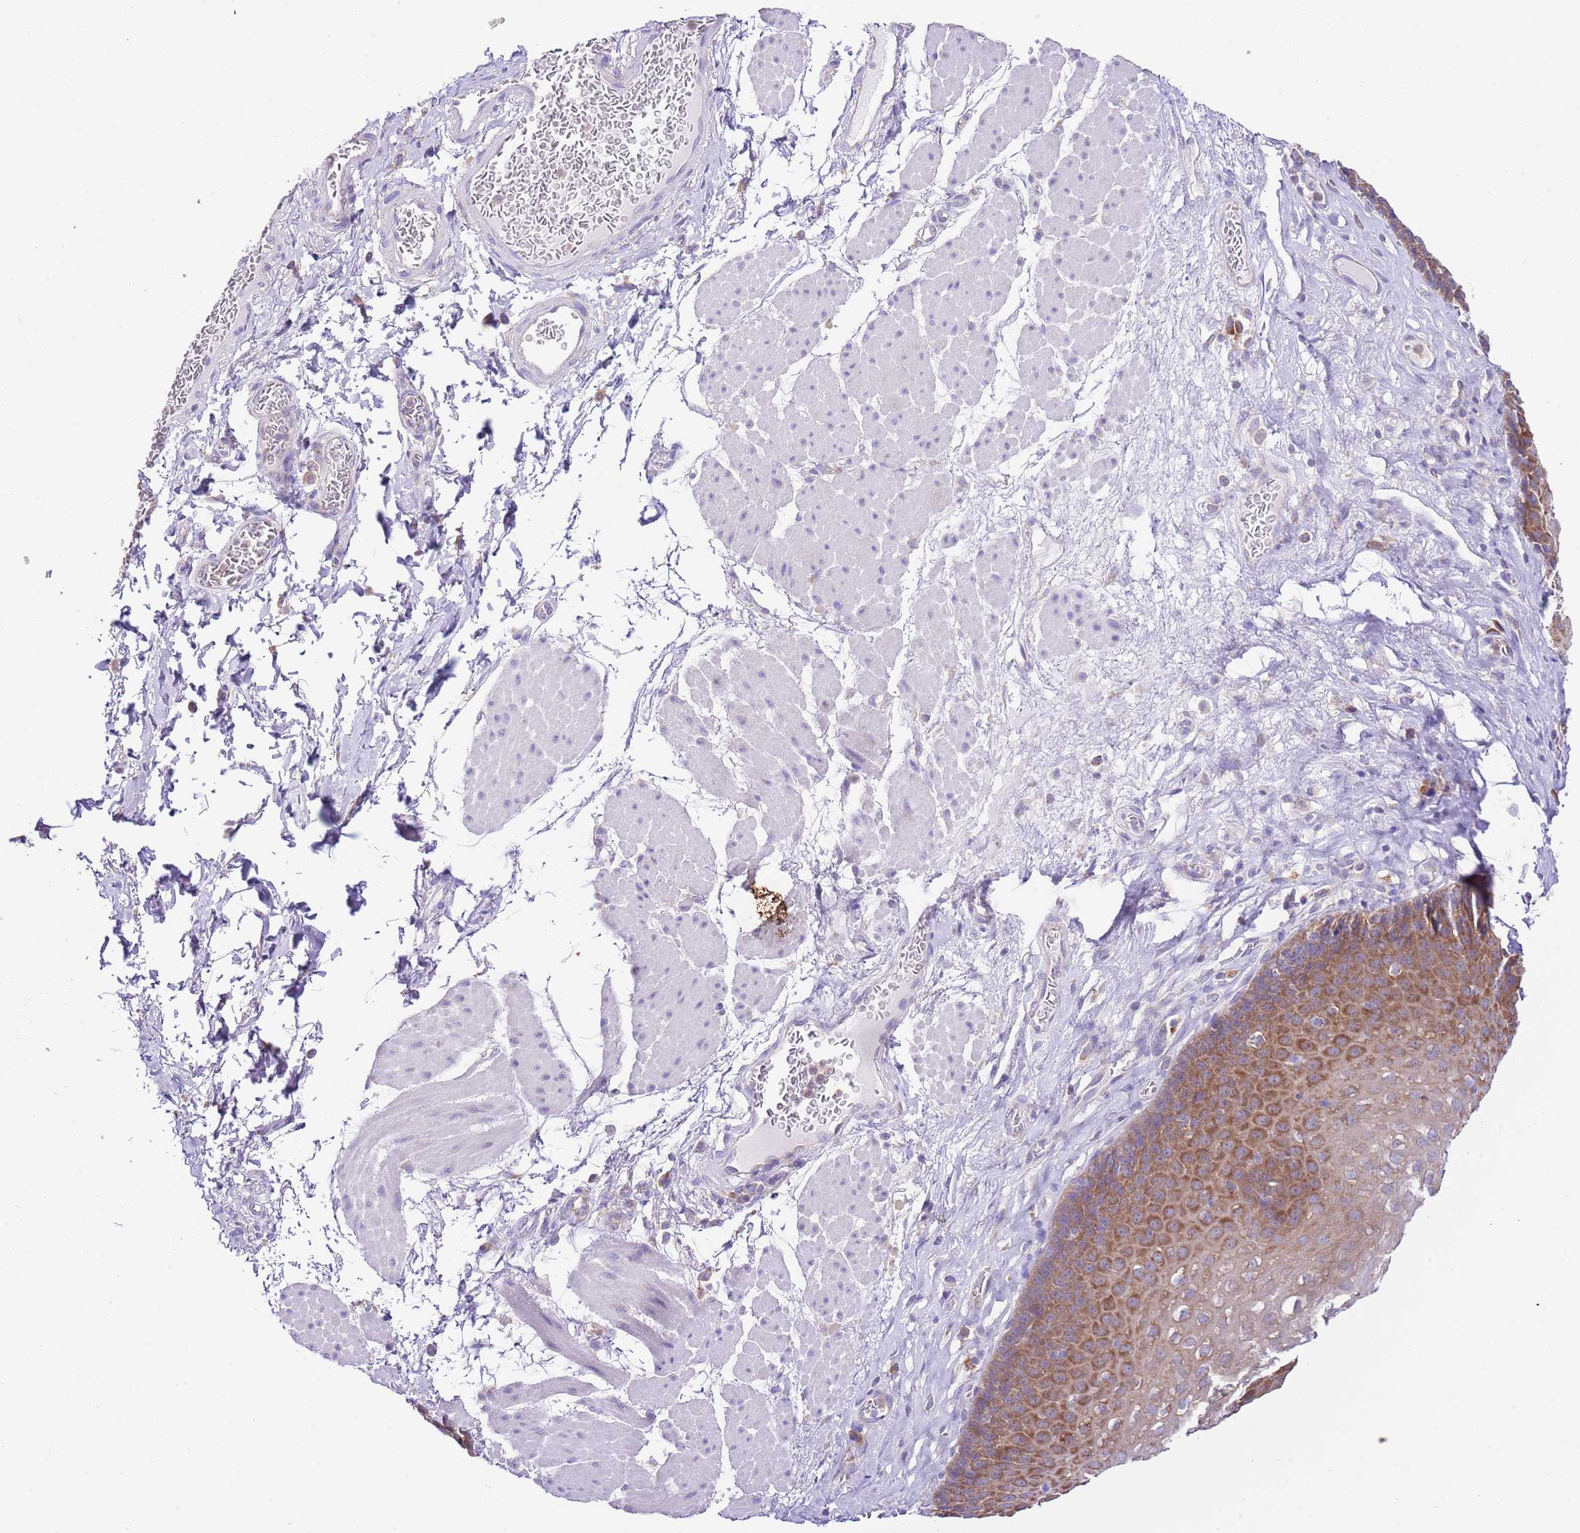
{"staining": {"intensity": "strong", "quantity": ">75%", "location": "cytoplasmic/membranous"}, "tissue": "esophagus", "cell_type": "Squamous epithelial cells", "image_type": "normal", "snomed": [{"axis": "morphology", "description": "Normal tissue, NOS"}, {"axis": "topography", "description": "Esophagus"}], "caption": "Immunohistochemical staining of benign human esophagus exhibits >75% levels of strong cytoplasmic/membranous protein positivity in approximately >75% of squamous epithelial cells.", "gene": "RPS10", "patient": {"sex": "female", "age": 66}}